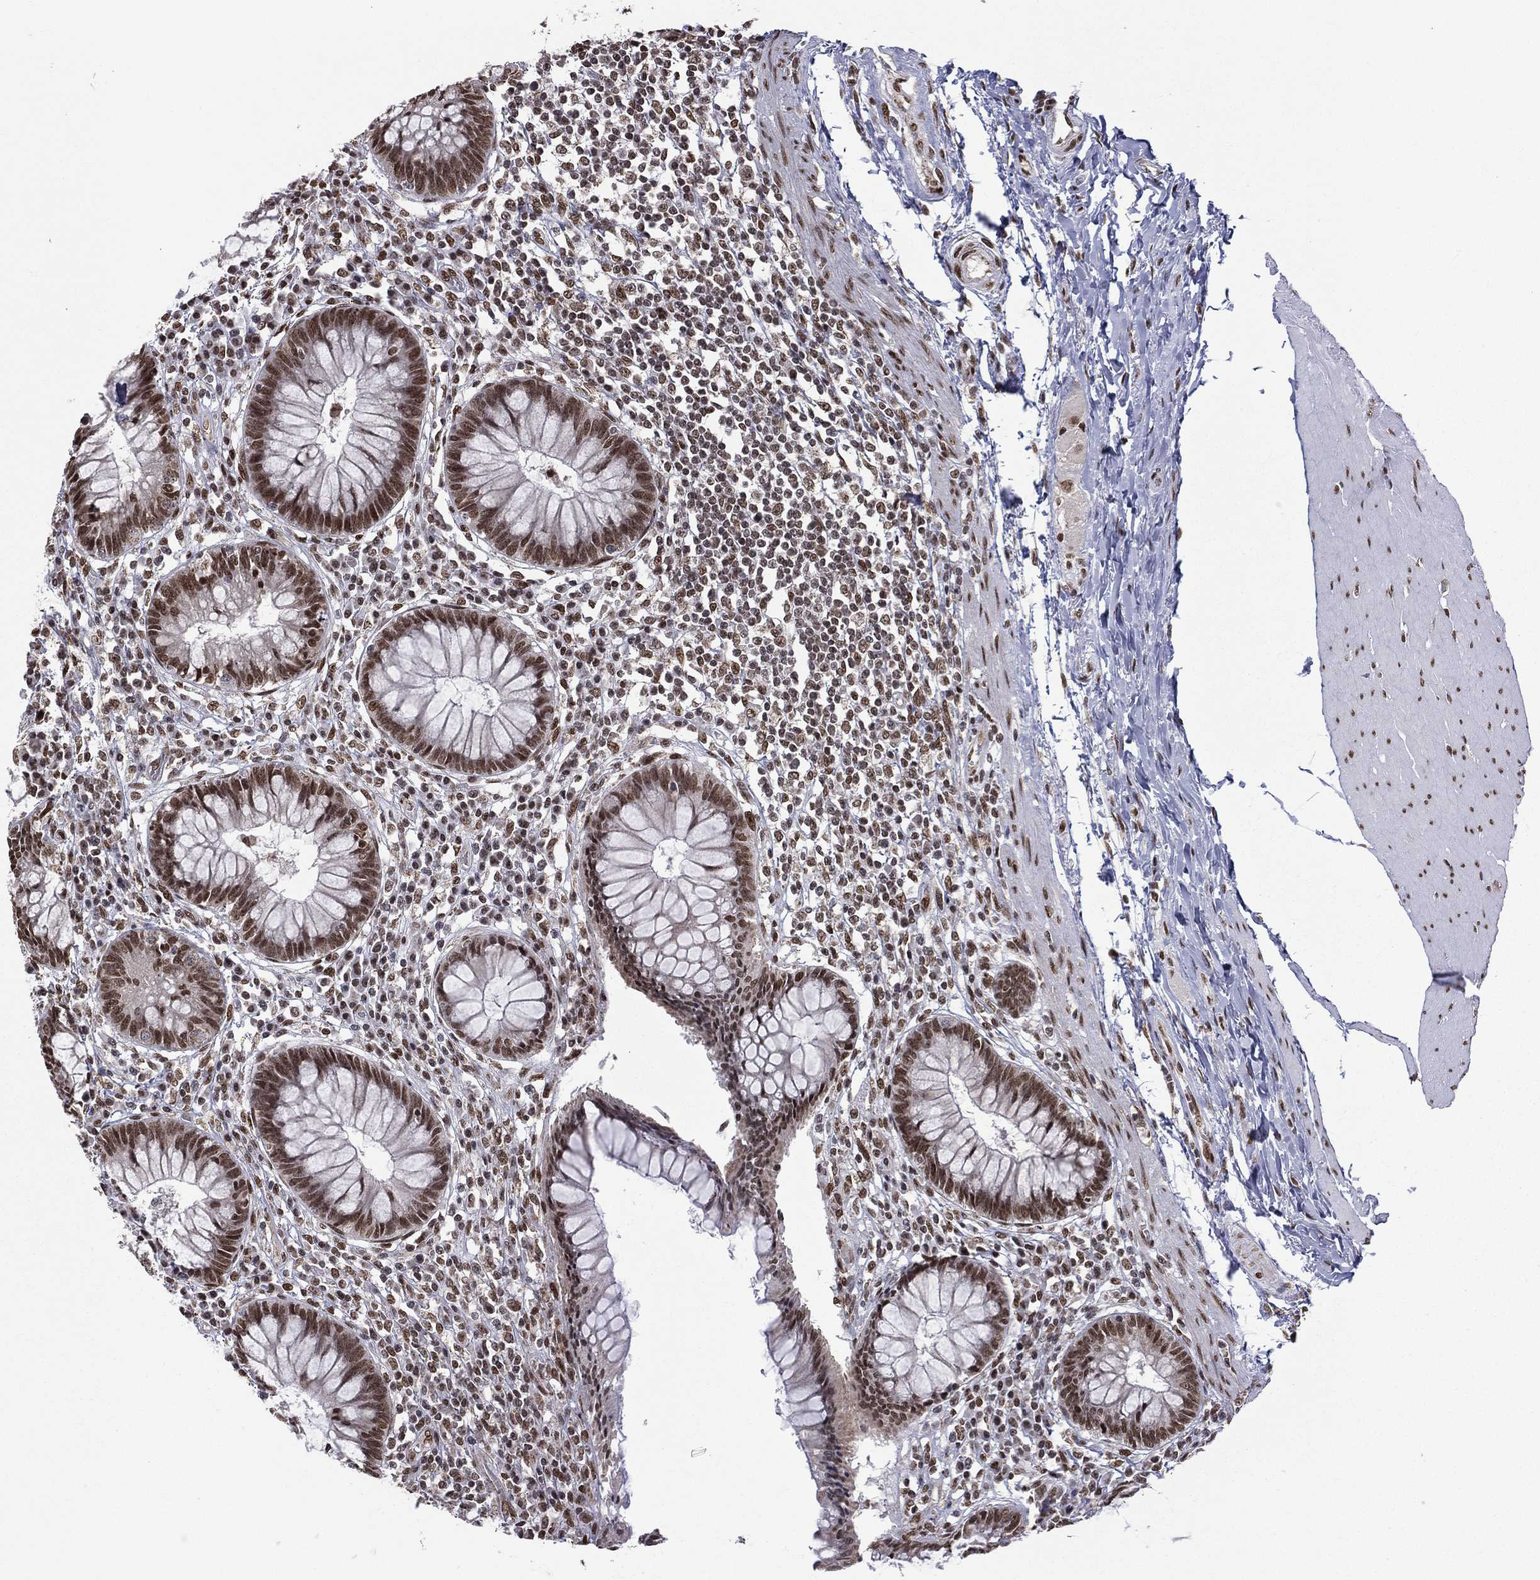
{"staining": {"intensity": "strong", "quantity": ">75%", "location": "nuclear"}, "tissue": "rectum", "cell_type": "Glandular cells", "image_type": "normal", "snomed": [{"axis": "morphology", "description": "Normal tissue, NOS"}, {"axis": "topography", "description": "Rectum"}], "caption": "IHC micrograph of normal rectum stained for a protein (brown), which exhibits high levels of strong nuclear positivity in about >75% of glandular cells.", "gene": "C5orf24", "patient": {"sex": "female", "age": 58}}